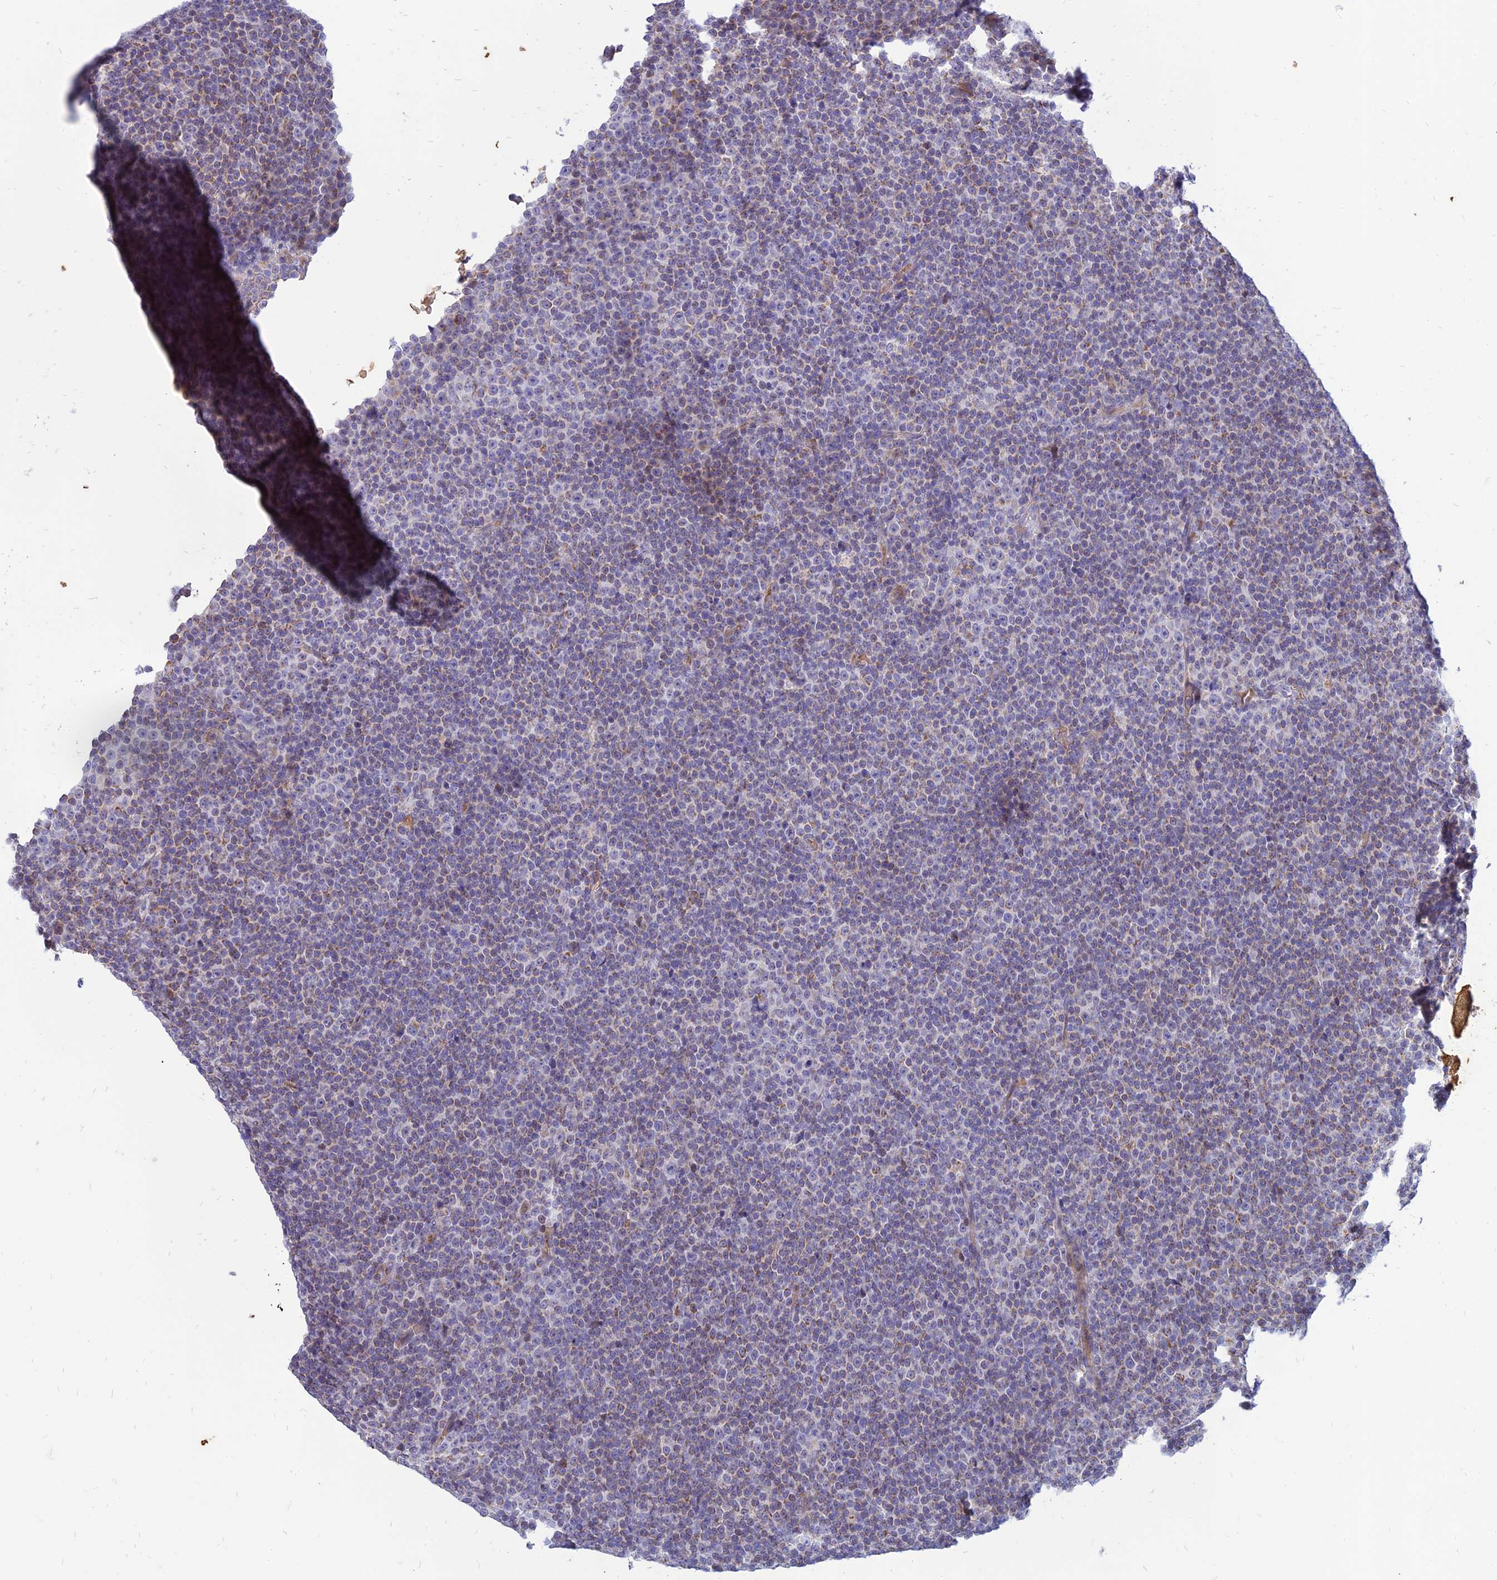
{"staining": {"intensity": "negative", "quantity": "none", "location": "none"}, "tissue": "lymphoma", "cell_type": "Tumor cells", "image_type": "cancer", "snomed": [{"axis": "morphology", "description": "Malignant lymphoma, non-Hodgkin's type, Low grade"}, {"axis": "topography", "description": "Lymph node"}], "caption": "This is an immunohistochemistry micrograph of lymphoma. There is no positivity in tumor cells.", "gene": "HHAT", "patient": {"sex": "female", "age": 67}}